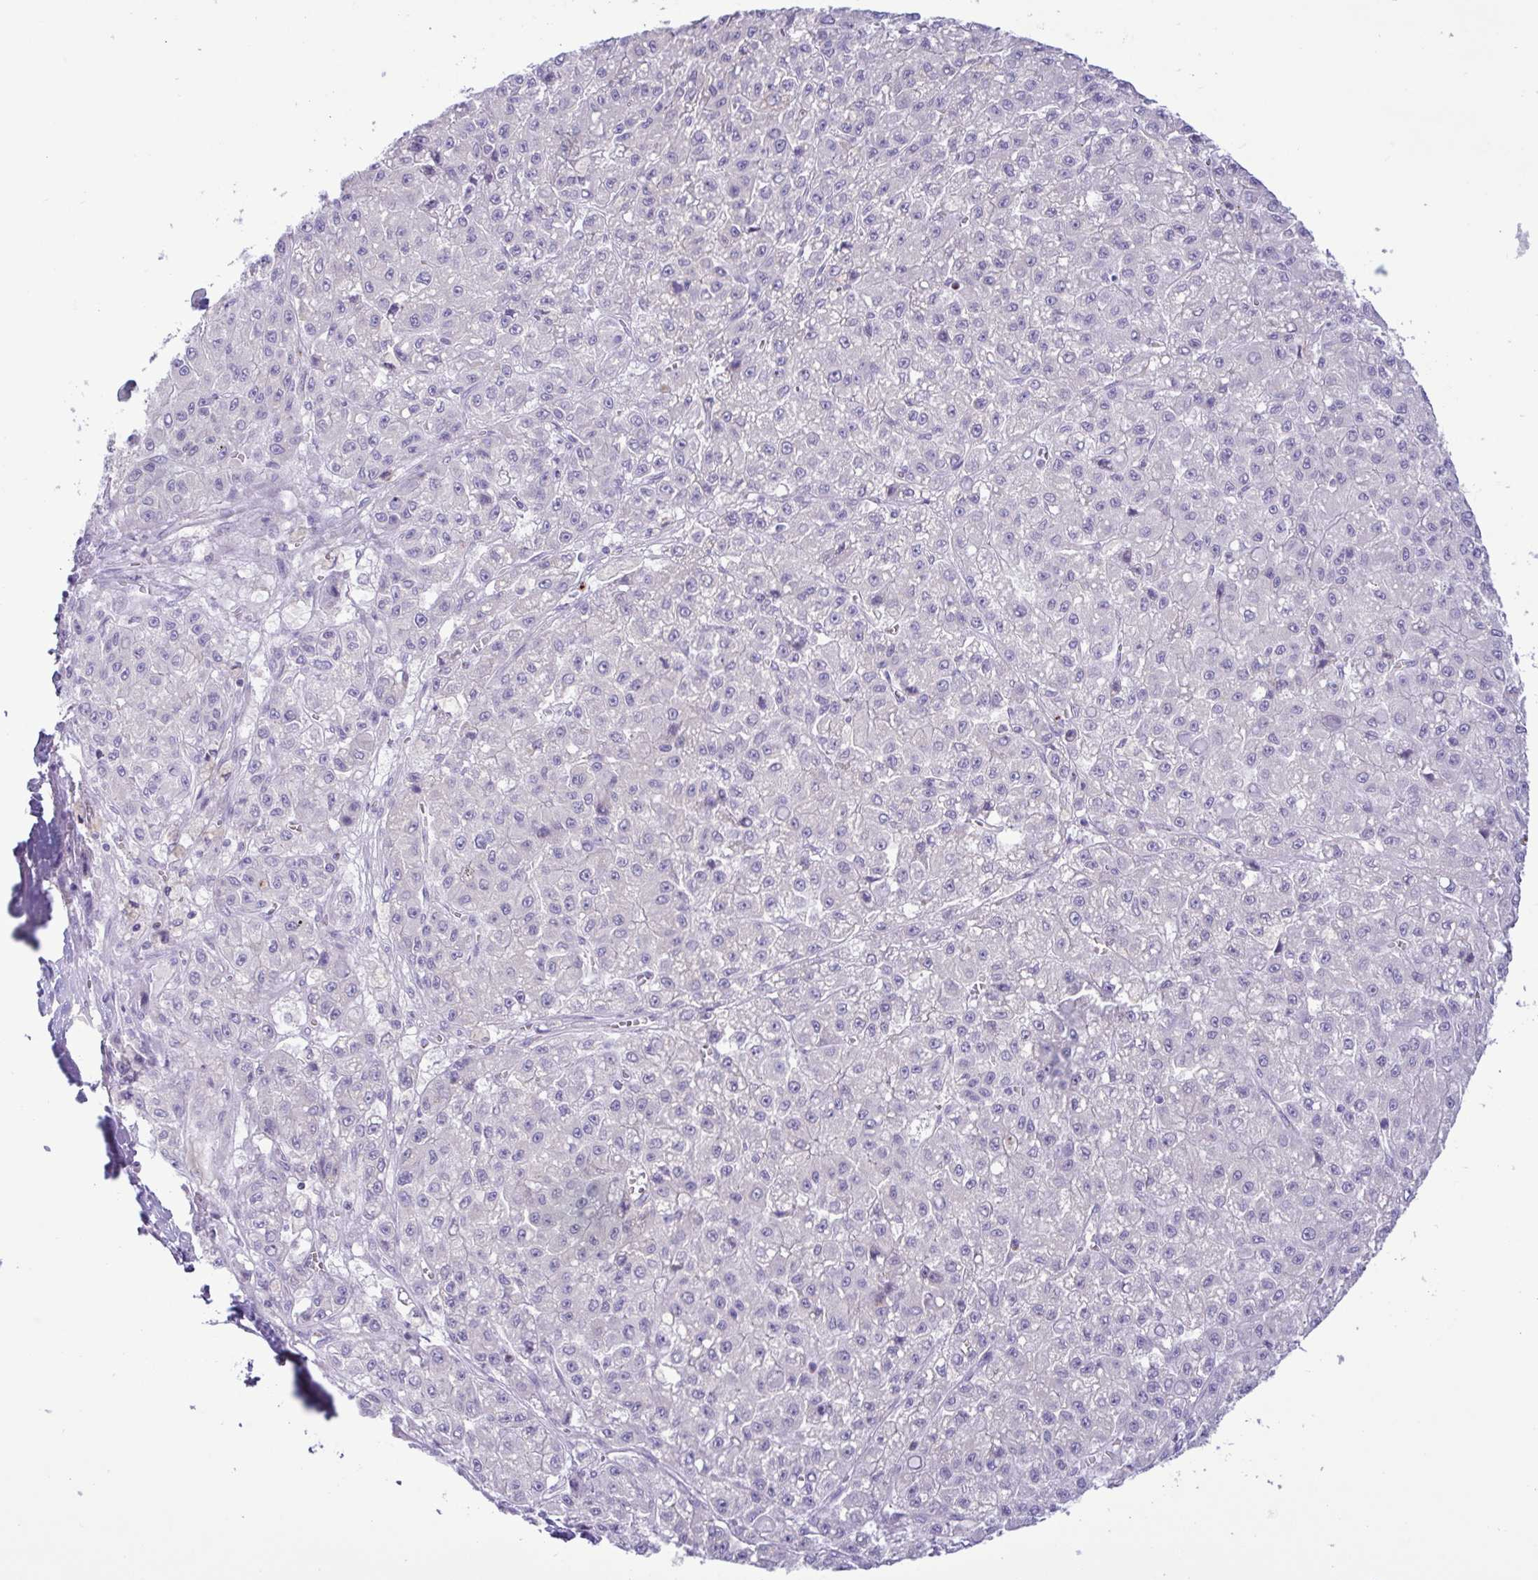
{"staining": {"intensity": "negative", "quantity": "none", "location": "none"}, "tissue": "liver cancer", "cell_type": "Tumor cells", "image_type": "cancer", "snomed": [{"axis": "morphology", "description": "Carcinoma, Hepatocellular, NOS"}, {"axis": "topography", "description": "Liver"}], "caption": "There is no significant expression in tumor cells of liver hepatocellular carcinoma.", "gene": "SREBF1", "patient": {"sex": "male", "age": 70}}